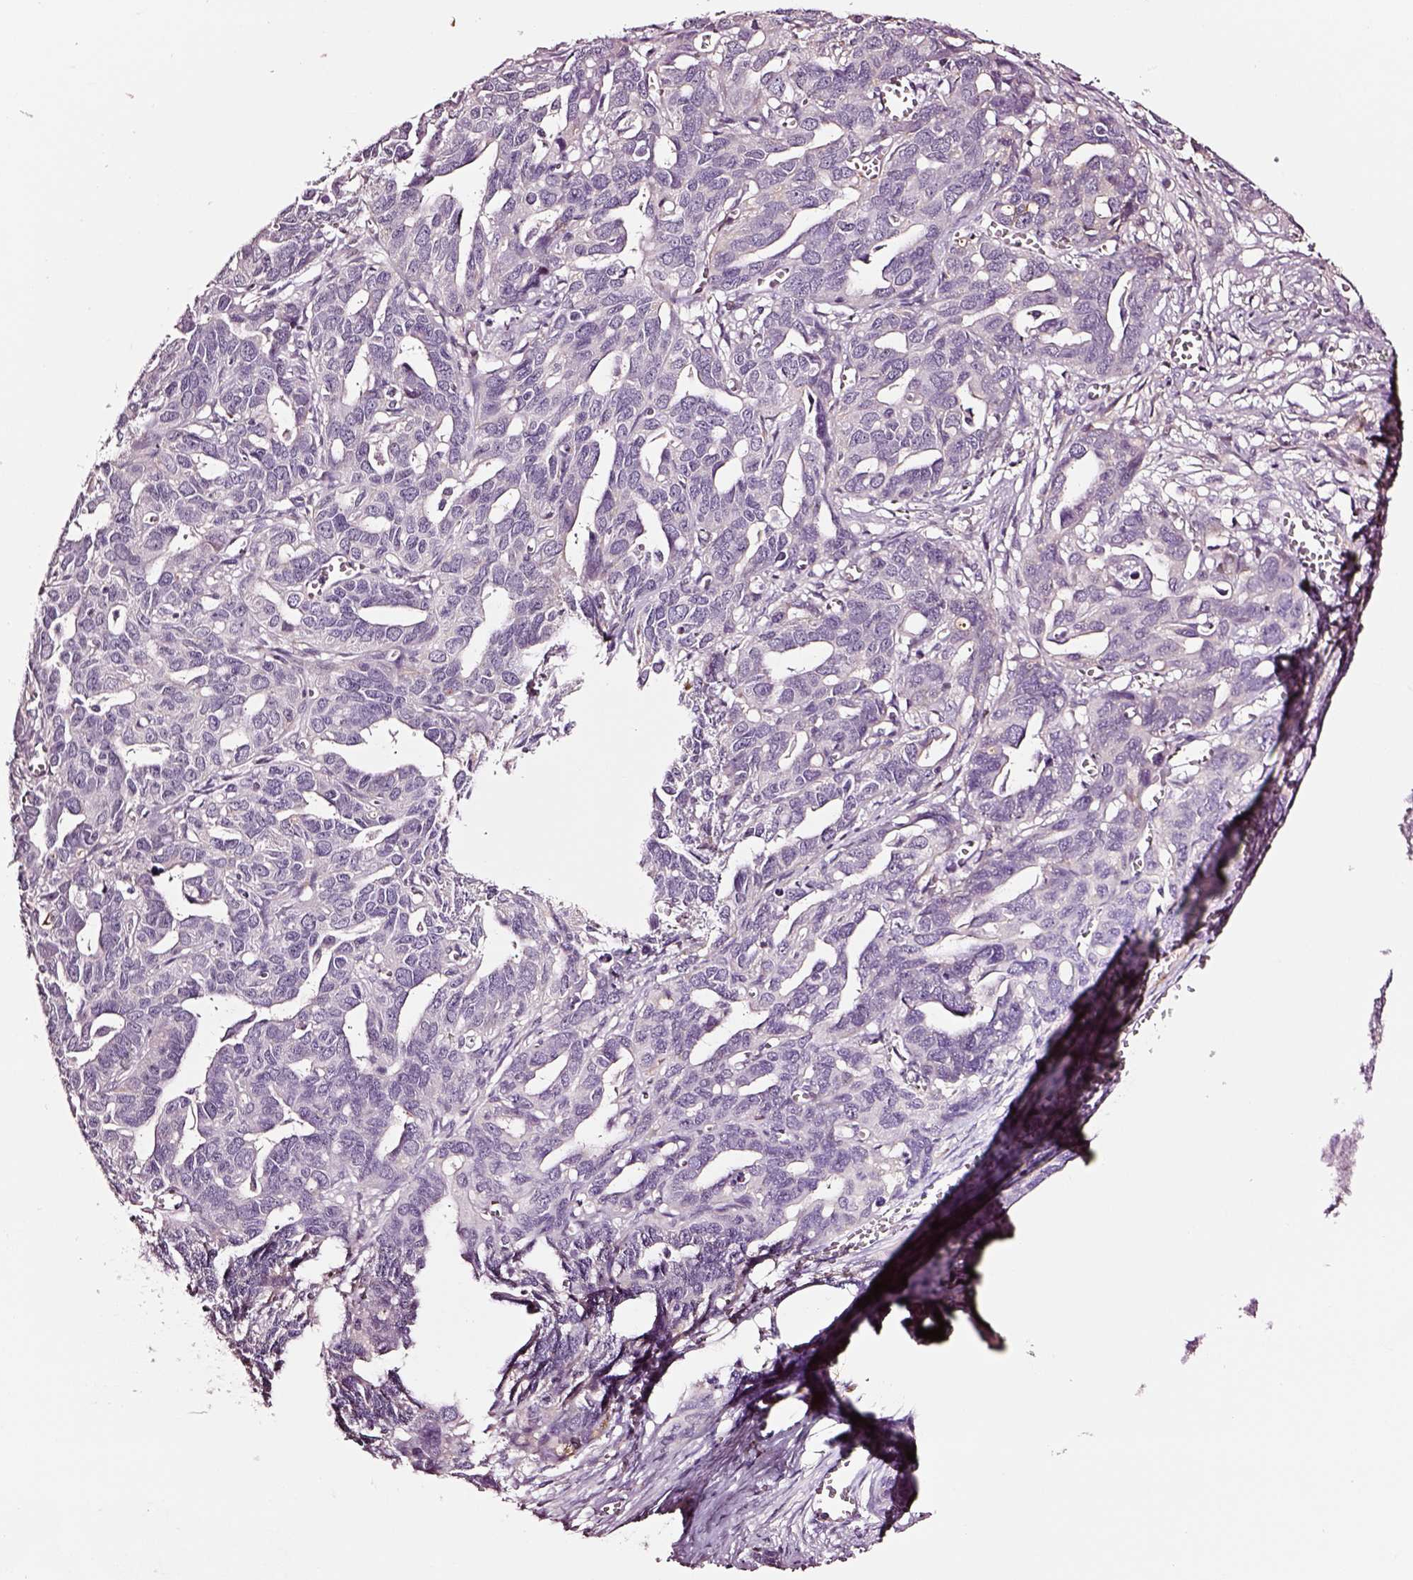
{"staining": {"intensity": "negative", "quantity": "none", "location": "none"}, "tissue": "ovarian cancer", "cell_type": "Tumor cells", "image_type": "cancer", "snomed": [{"axis": "morphology", "description": "Cystadenocarcinoma, serous, NOS"}, {"axis": "topography", "description": "Ovary"}], "caption": "Protein analysis of serous cystadenocarcinoma (ovarian) demonstrates no significant positivity in tumor cells.", "gene": "TF", "patient": {"sex": "female", "age": 69}}